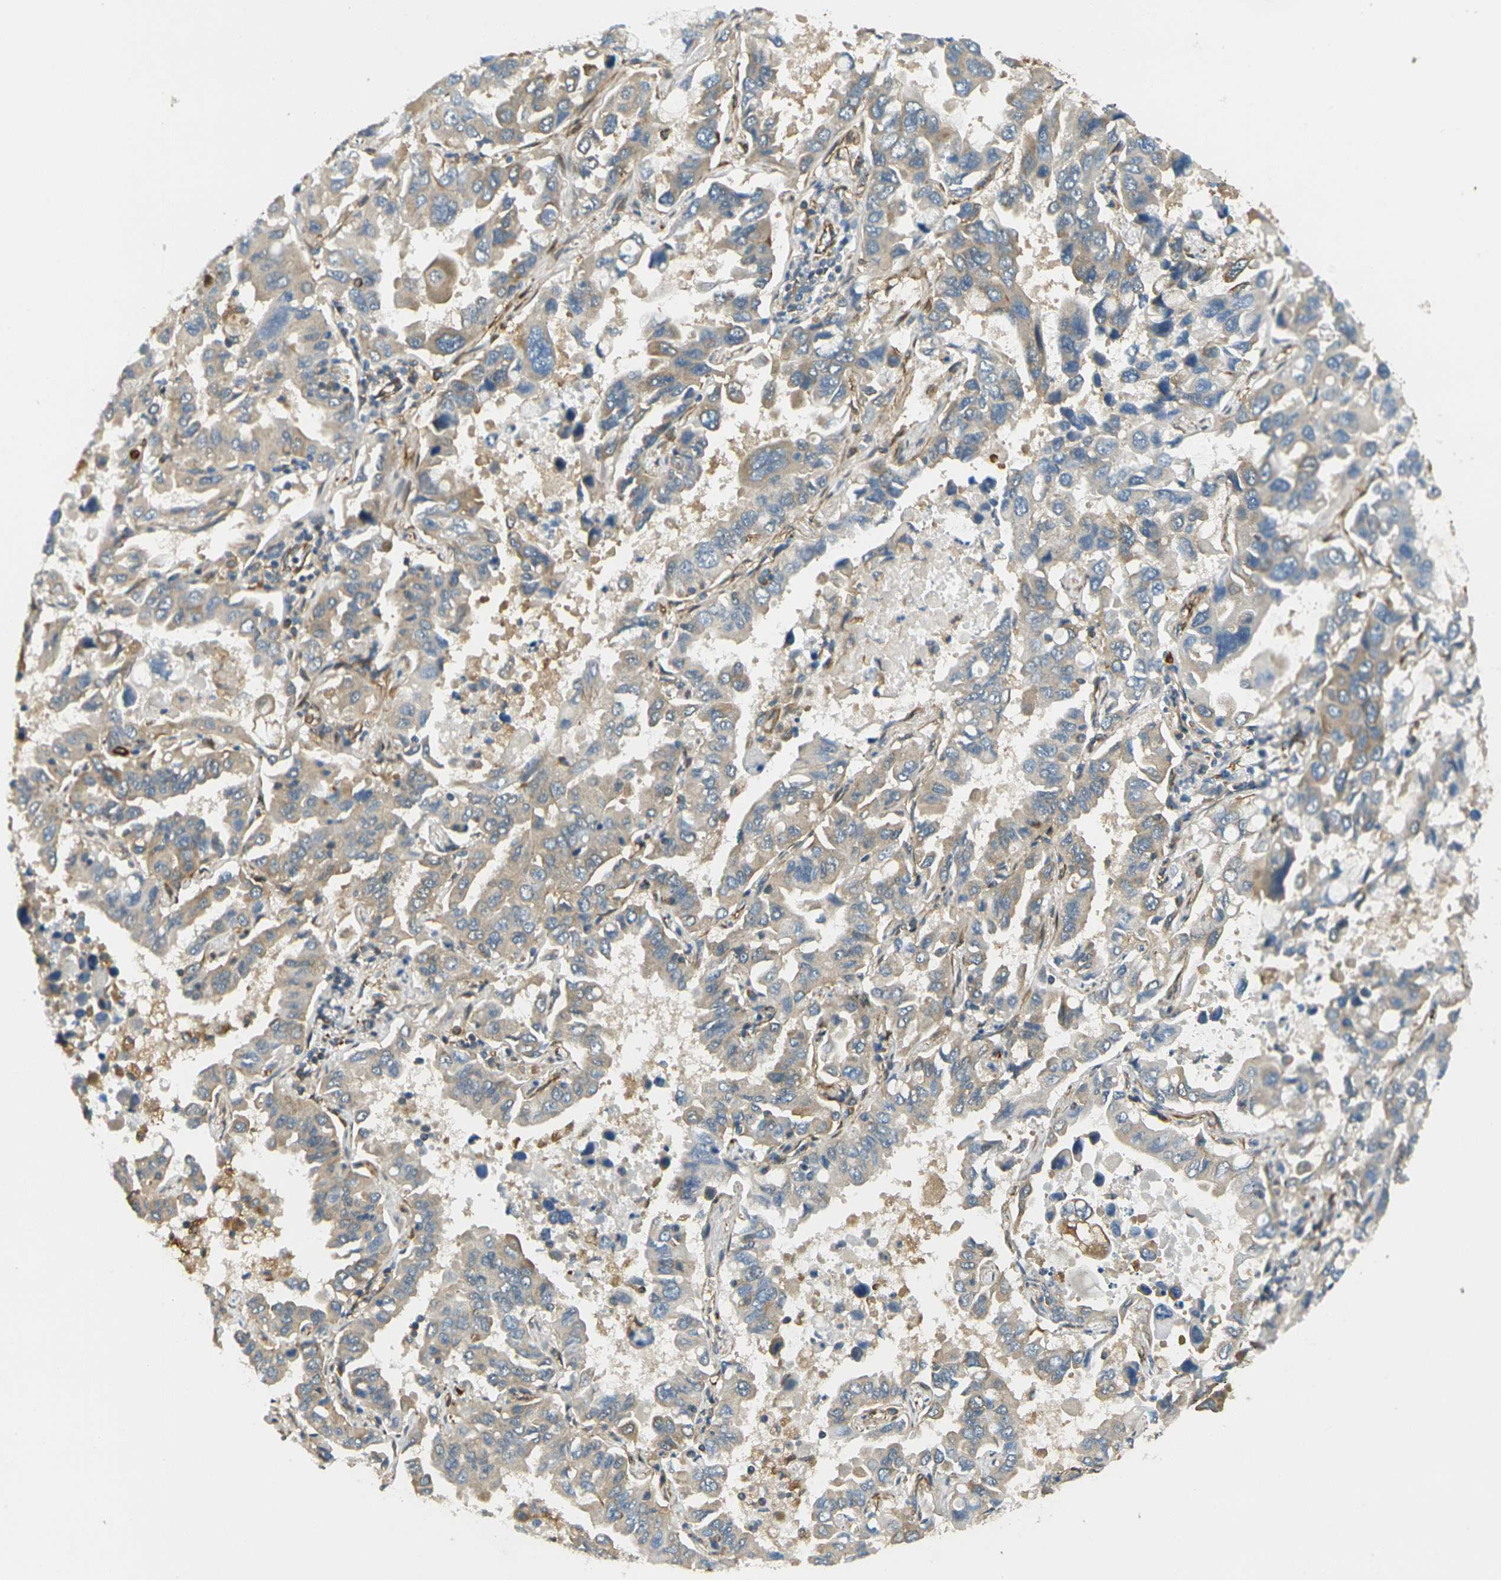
{"staining": {"intensity": "weak", "quantity": ">75%", "location": "cytoplasmic/membranous"}, "tissue": "lung cancer", "cell_type": "Tumor cells", "image_type": "cancer", "snomed": [{"axis": "morphology", "description": "Adenocarcinoma, NOS"}, {"axis": "topography", "description": "Lung"}], "caption": "Approximately >75% of tumor cells in human lung cancer reveal weak cytoplasmic/membranous protein positivity as visualized by brown immunohistochemical staining.", "gene": "CYTH3", "patient": {"sex": "male", "age": 64}}